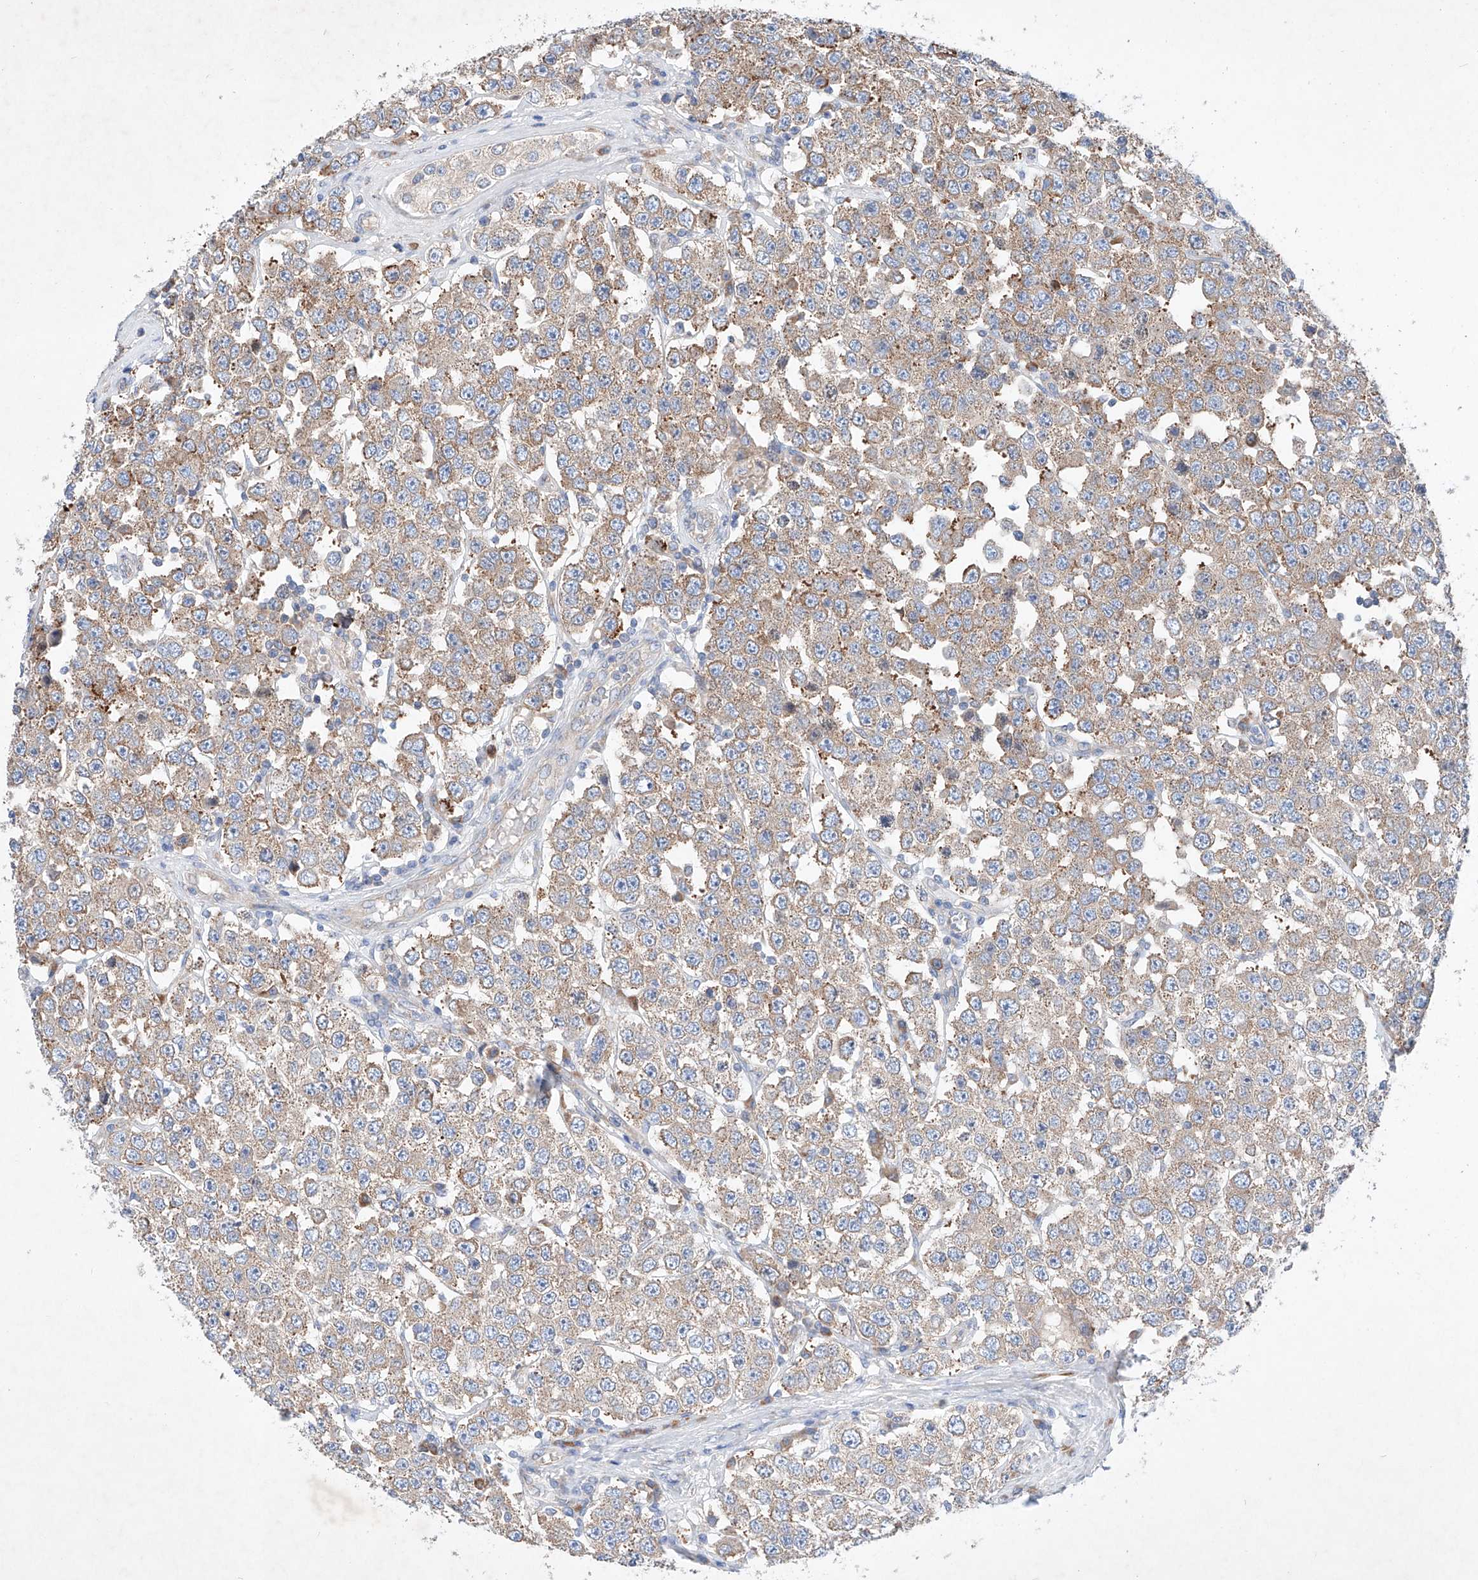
{"staining": {"intensity": "moderate", "quantity": ">75%", "location": "cytoplasmic/membranous"}, "tissue": "testis cancer", "cell_type": "Tumor cells", "image_type": "cancer", "snomed": [{"axis": "morphology", "description": "Seminoma, NOS"}, {"axis": "topography", "description": "Testis"}], "caption": "Immunohistochemical staining of testis seminoma shows medium levels of moderate cytoplasmic/membranous positivity in about >75% of tumor cells.", "gene": "FASTK", "patient": {"sex": "male", "age": 28}}